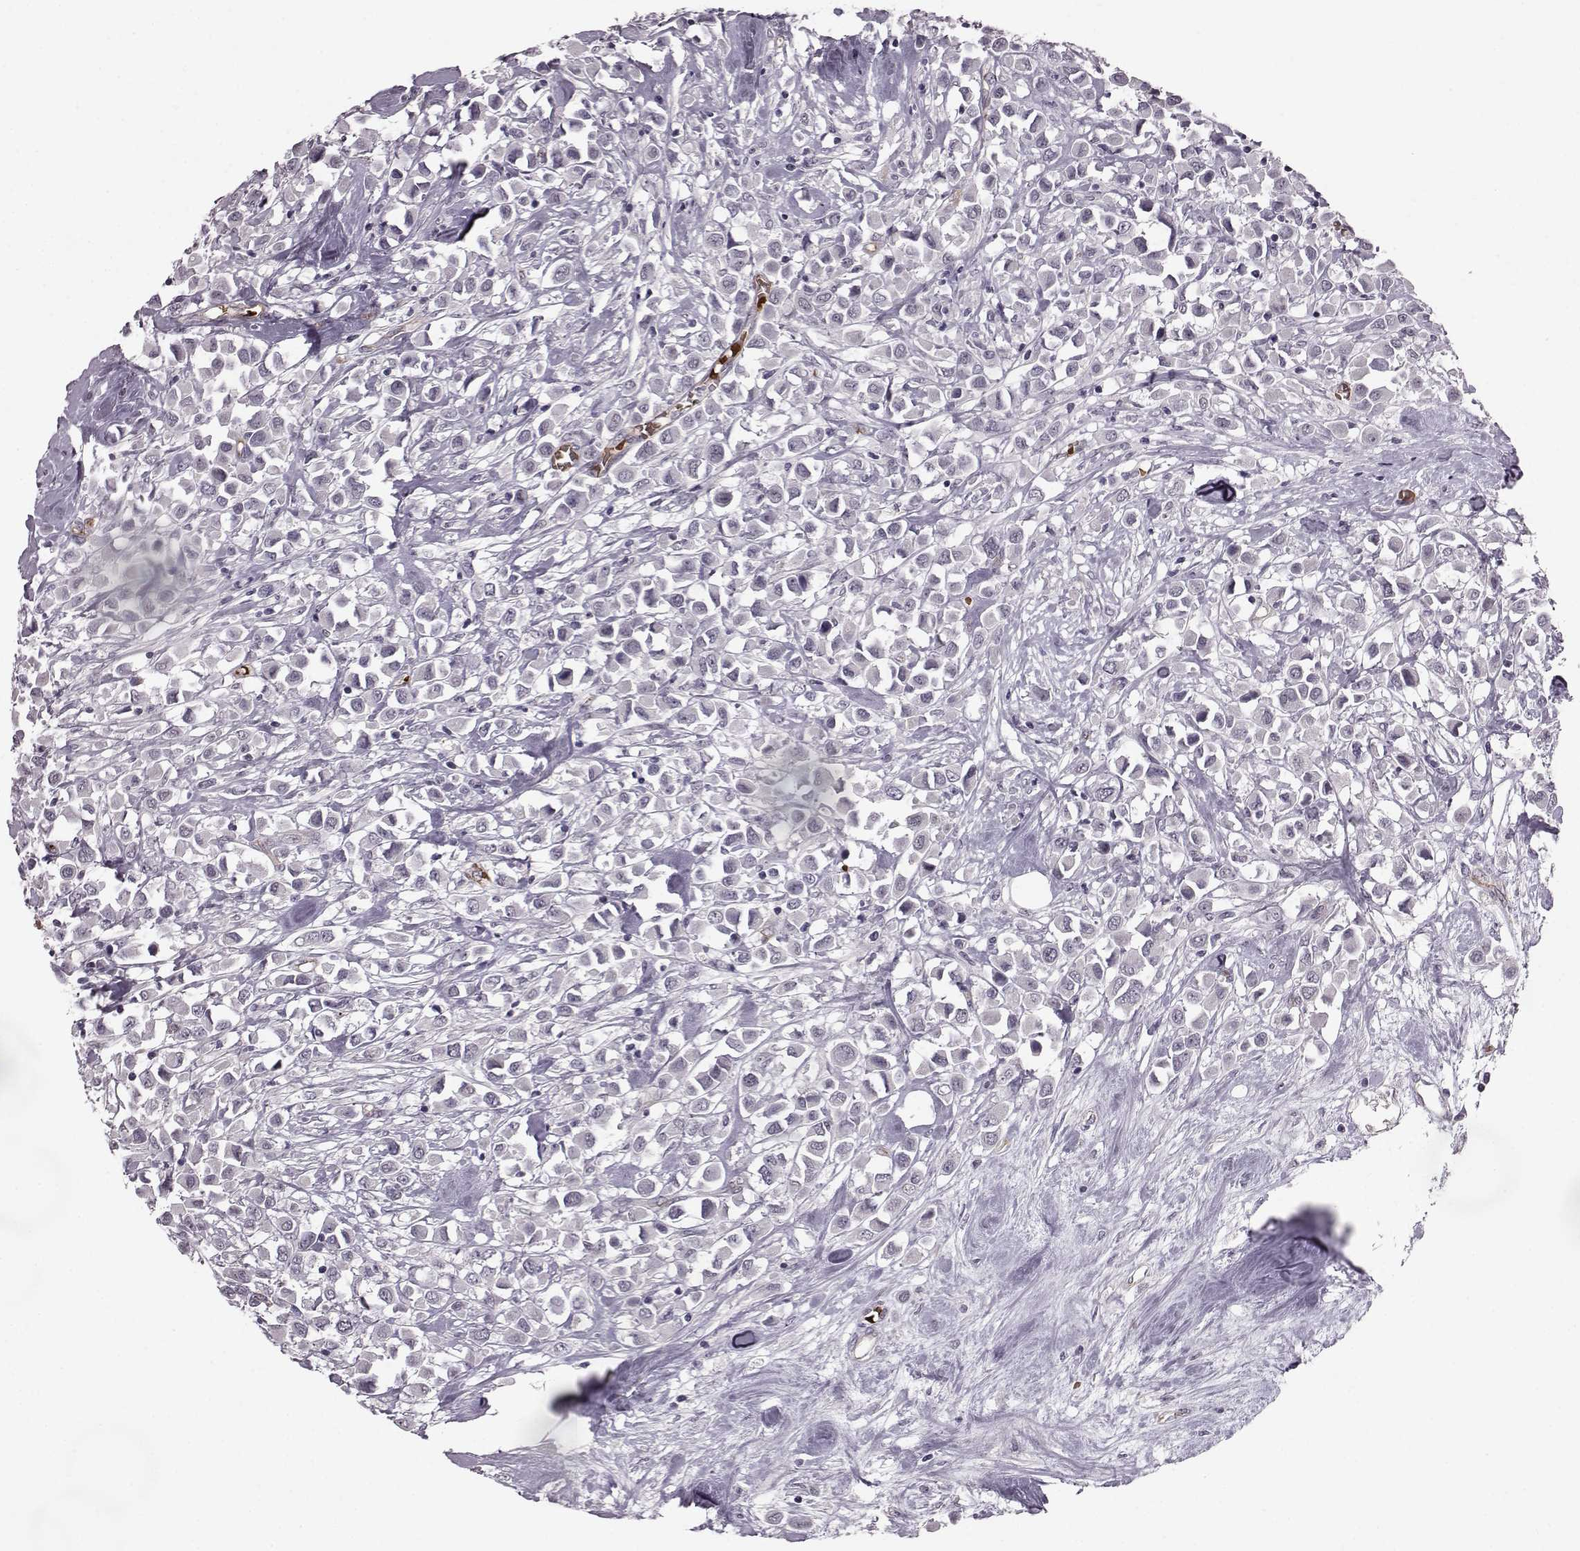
{"staining": {"intensity": "negative", "quantity": "none", "location": "none"}, "tissue": "breast cancer", "cell_type": "Tumor cells", "image_type": "cancer", "snomed": [{"axis": "morphology", "description": "Duct carcinoma"}, {"axis": "topography", "description": "Breast"}], "caption": "Micrograph shows no significant protein staining in tumor cells of breast infiltrating ductal carcinoma. (DAB (3,3'-diaminobenzidine) immunohistochemistry (IHC) with hematoxylin counter stain).", "gene": "PROP1", "patient": {"sex": "female", "age": 61}}